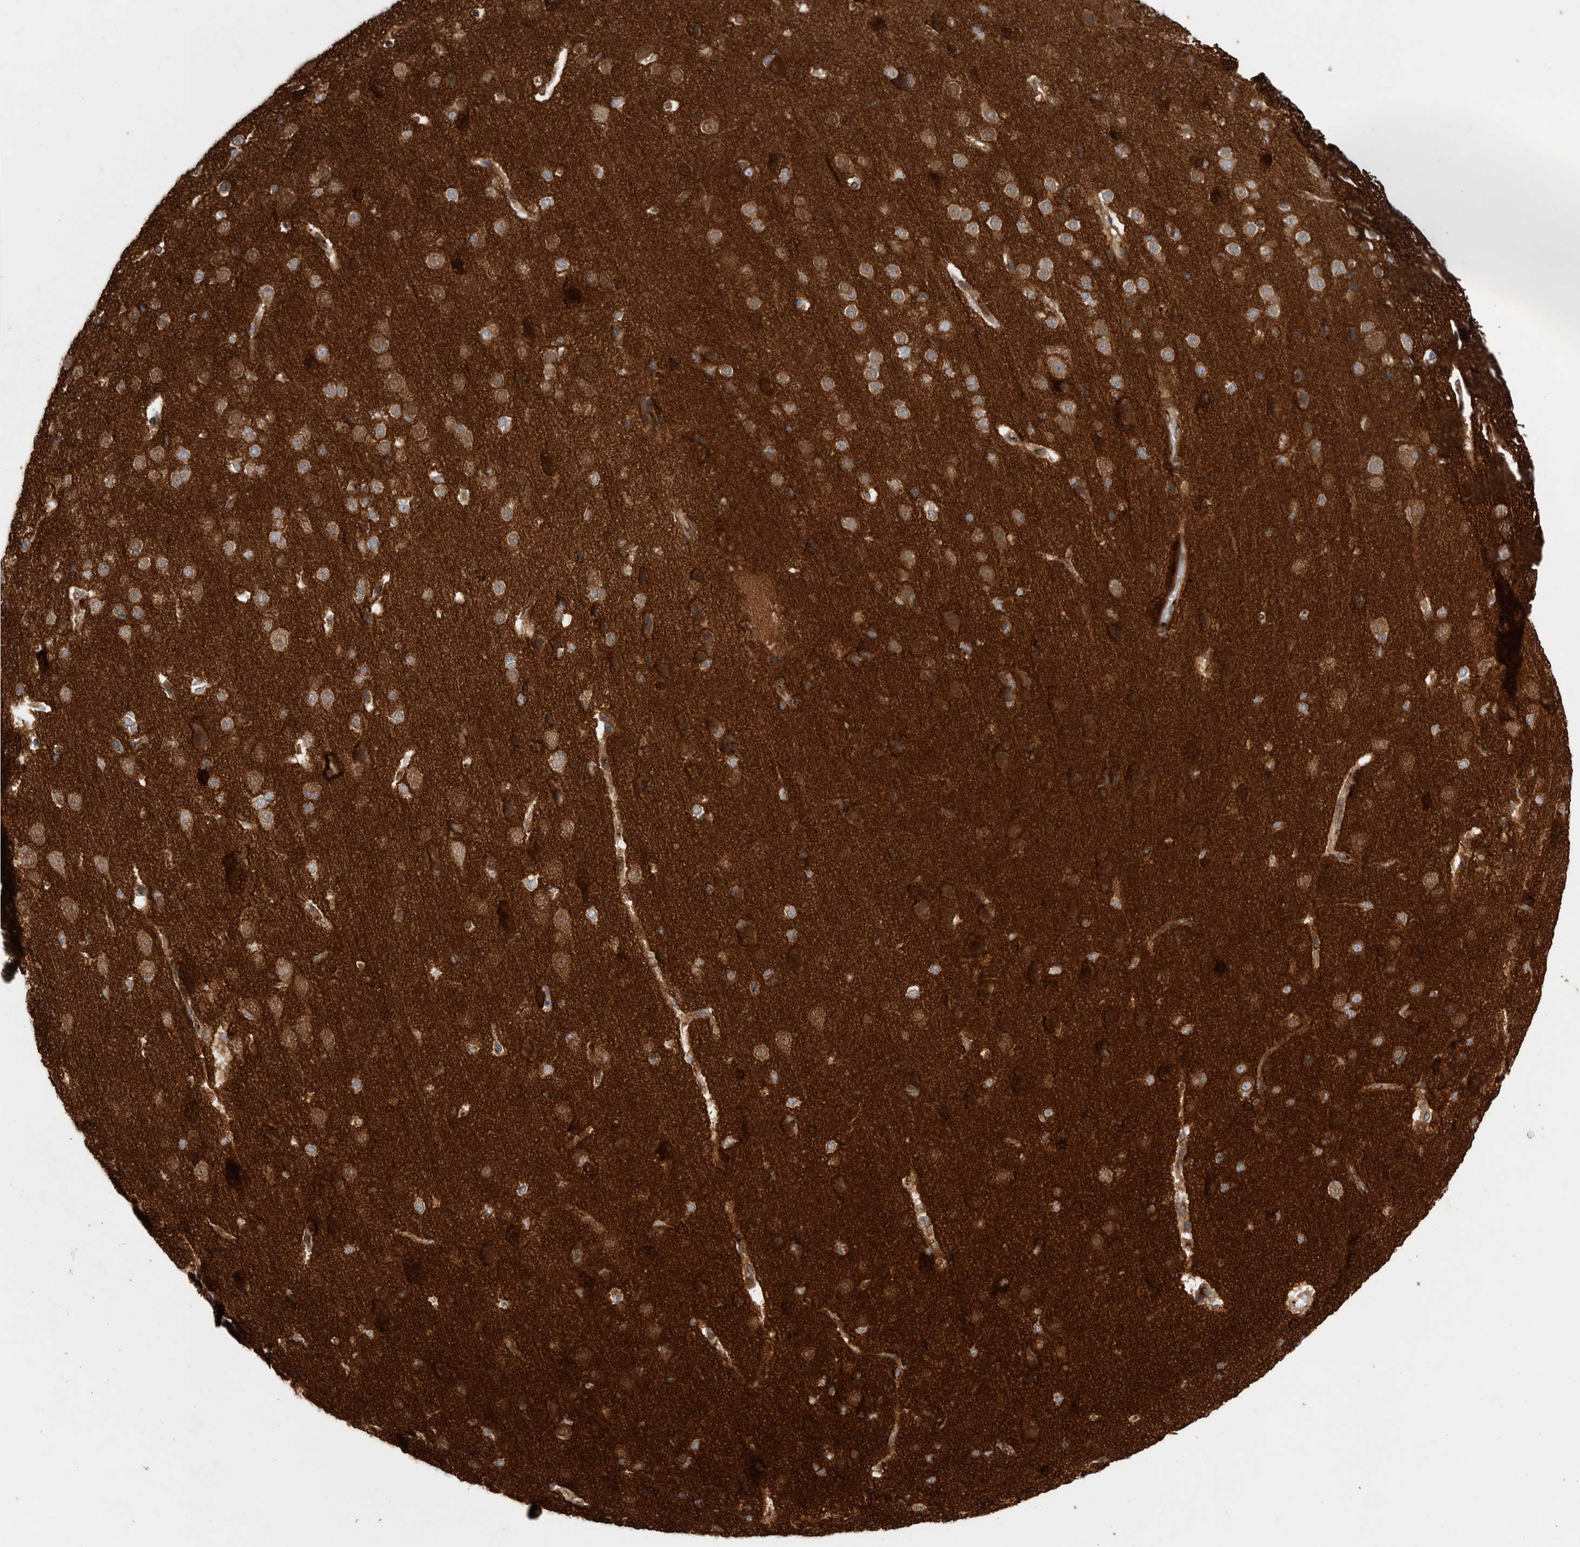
{"staining": {"intensity": "moderate", "quantity": ">75%", "location": "cytoplasmic/membranous"}, "tissue": "cerebral cortex", "cell_type": "Endothelial cells", "image_type": "normal", "snomed": [{"axis": "morphology", "description": "Normal tissue, NOS"}, {"axis": "morphology", "description": "Developmental malformation"}, {"axis": "topography", "description": "Cerebral cortex"}], "caption": "Moderate cytoplasmic/membranous positivity for a protein is appreciated in approximately >75% of endothelial cells of unremarkable cerebral cortex using IHC.", "gene": "PRKCH", "patient": {"sex": "female", "age": 30}}